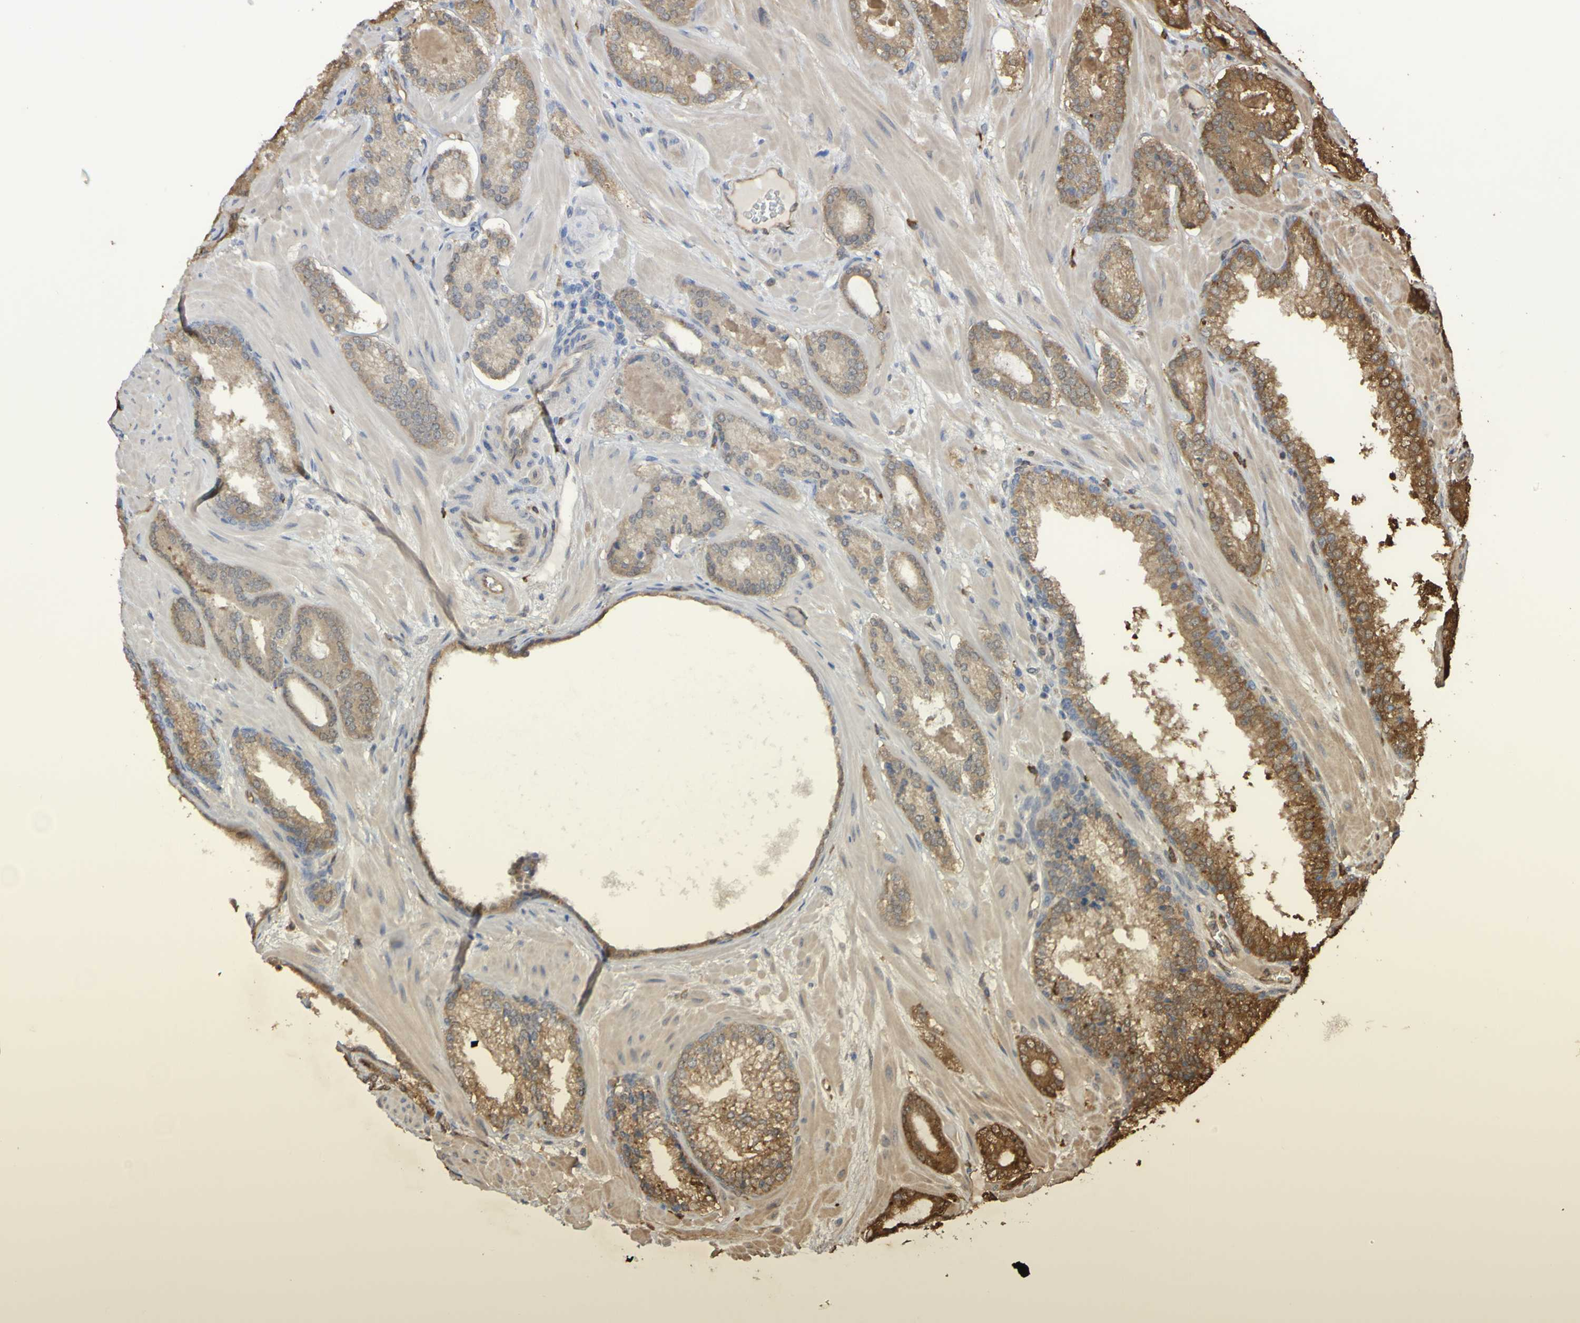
{"staining": {"intensity": "moderate", "quantity": "25%-75%", "location": "cytoplasmic/membranous"}, "tissue": "prostate cancer", "cell_type": "Tumor cells", "image_type": "cancer", "snomed": [{"axis": "morphology", "description": "Adenocarcinoma, Low grade"}, {"axis": "topography", "description": "Prostate"}], "caption": "An image of prostate low-grade adenocarcinoma stained for a protein exhibits moderate cytoplasmic/membranous brown staining in tumor cells.", "gene": "SERPINB6", "patient": {"sex": "male", "age": 63}}